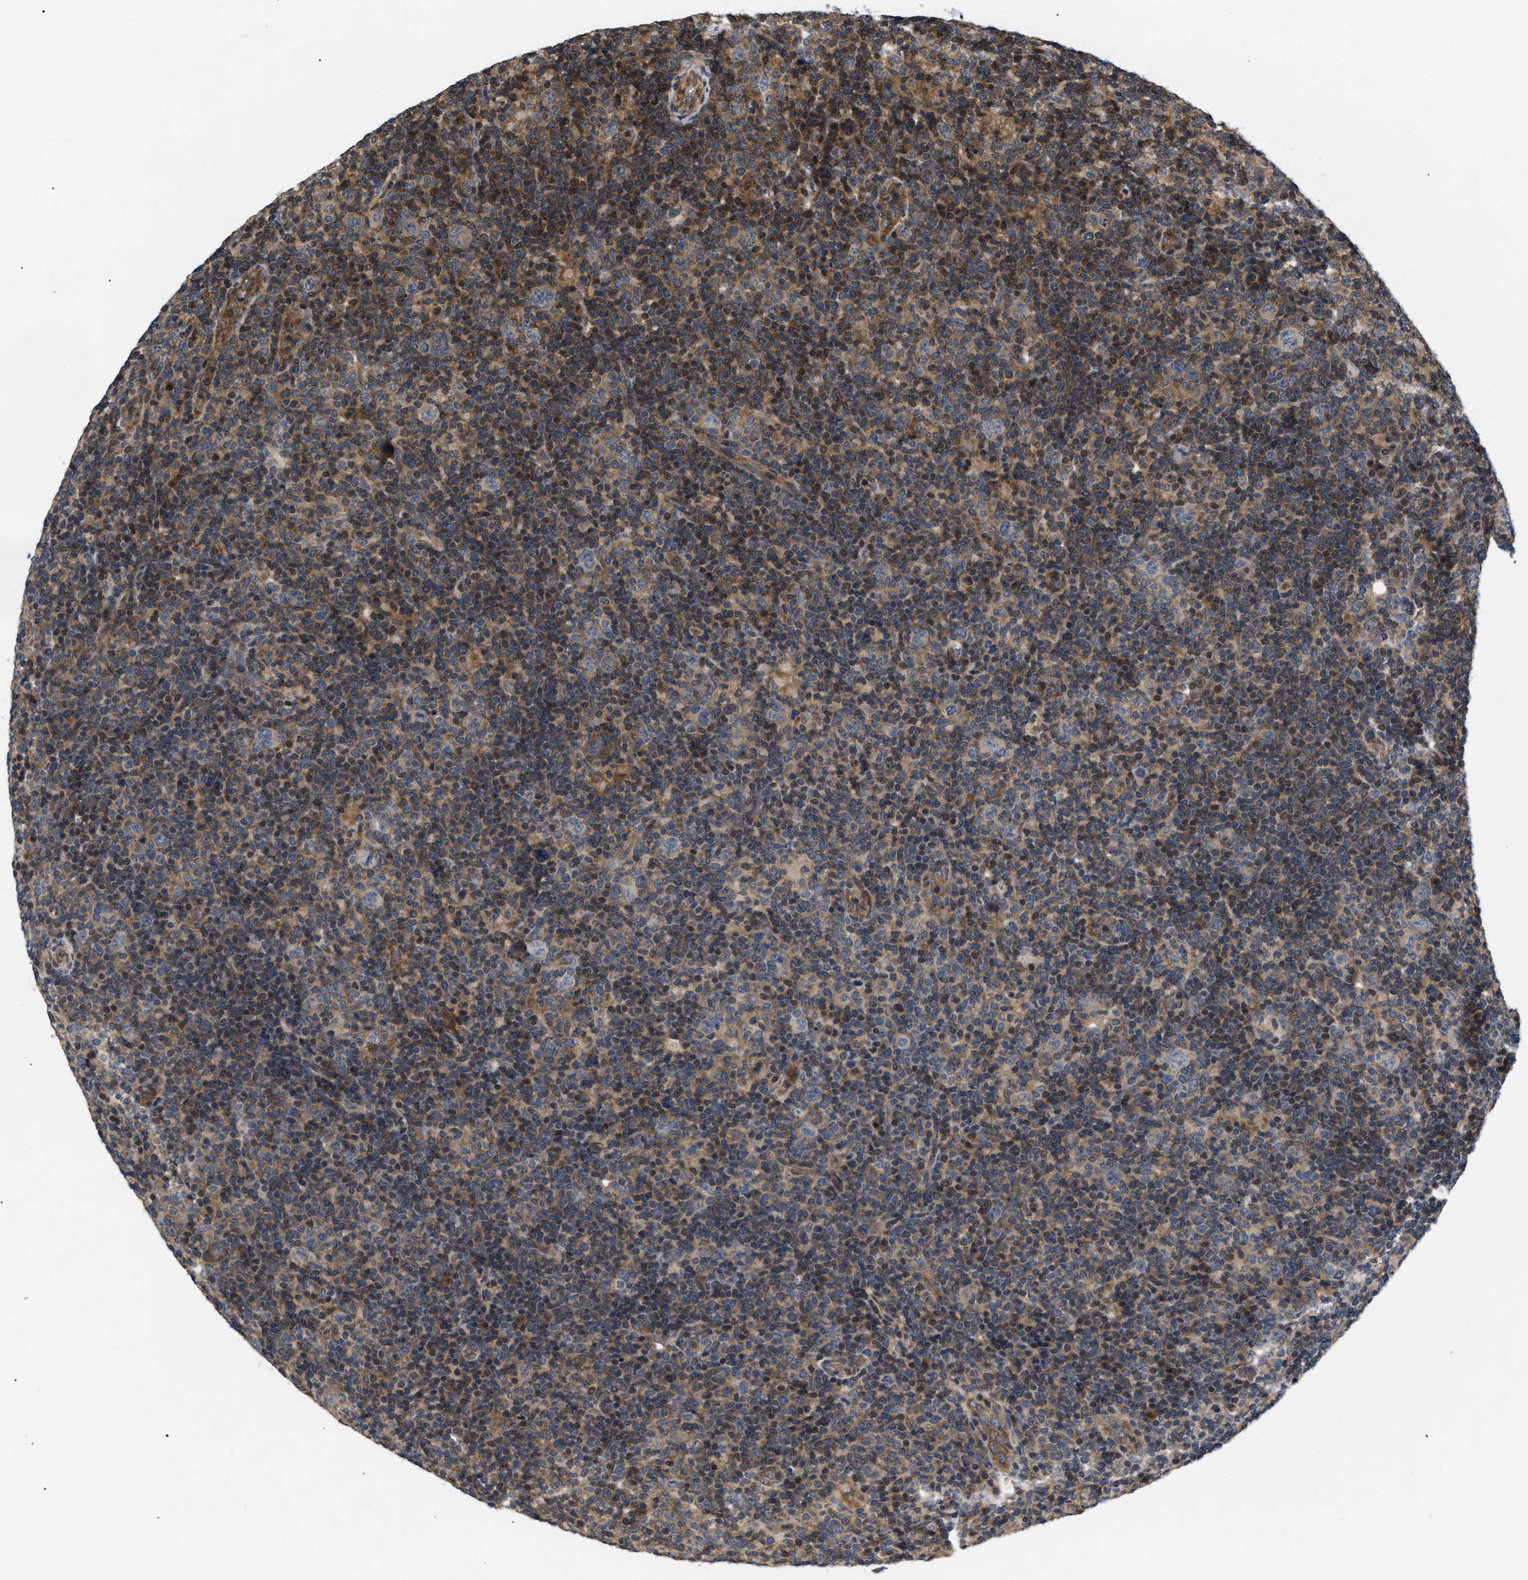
{"staining": {"intensity": "weak", "quantity": "<25%", "location": "cytoplasmic/membranous"}, "tissue": "lymphoma", "cell_type": "Tumor cells", "image_type": "cancer", "snomed": [{"axis": "morphology", "description": "Hodgkin's disease, NOS"}, {"axis": "topography", "description": "Lymph node"}], "caption": "The image exhibits no significant staining in tumor cells of Hodgkin's disease. The staining is performed using DAB (3,3'-diaminobenzidine) brown chromogen with nuclei counter-stained in using hematoxylin.", "gene": "HMGCR", "patient": {"sex": "female", "age": 57}}